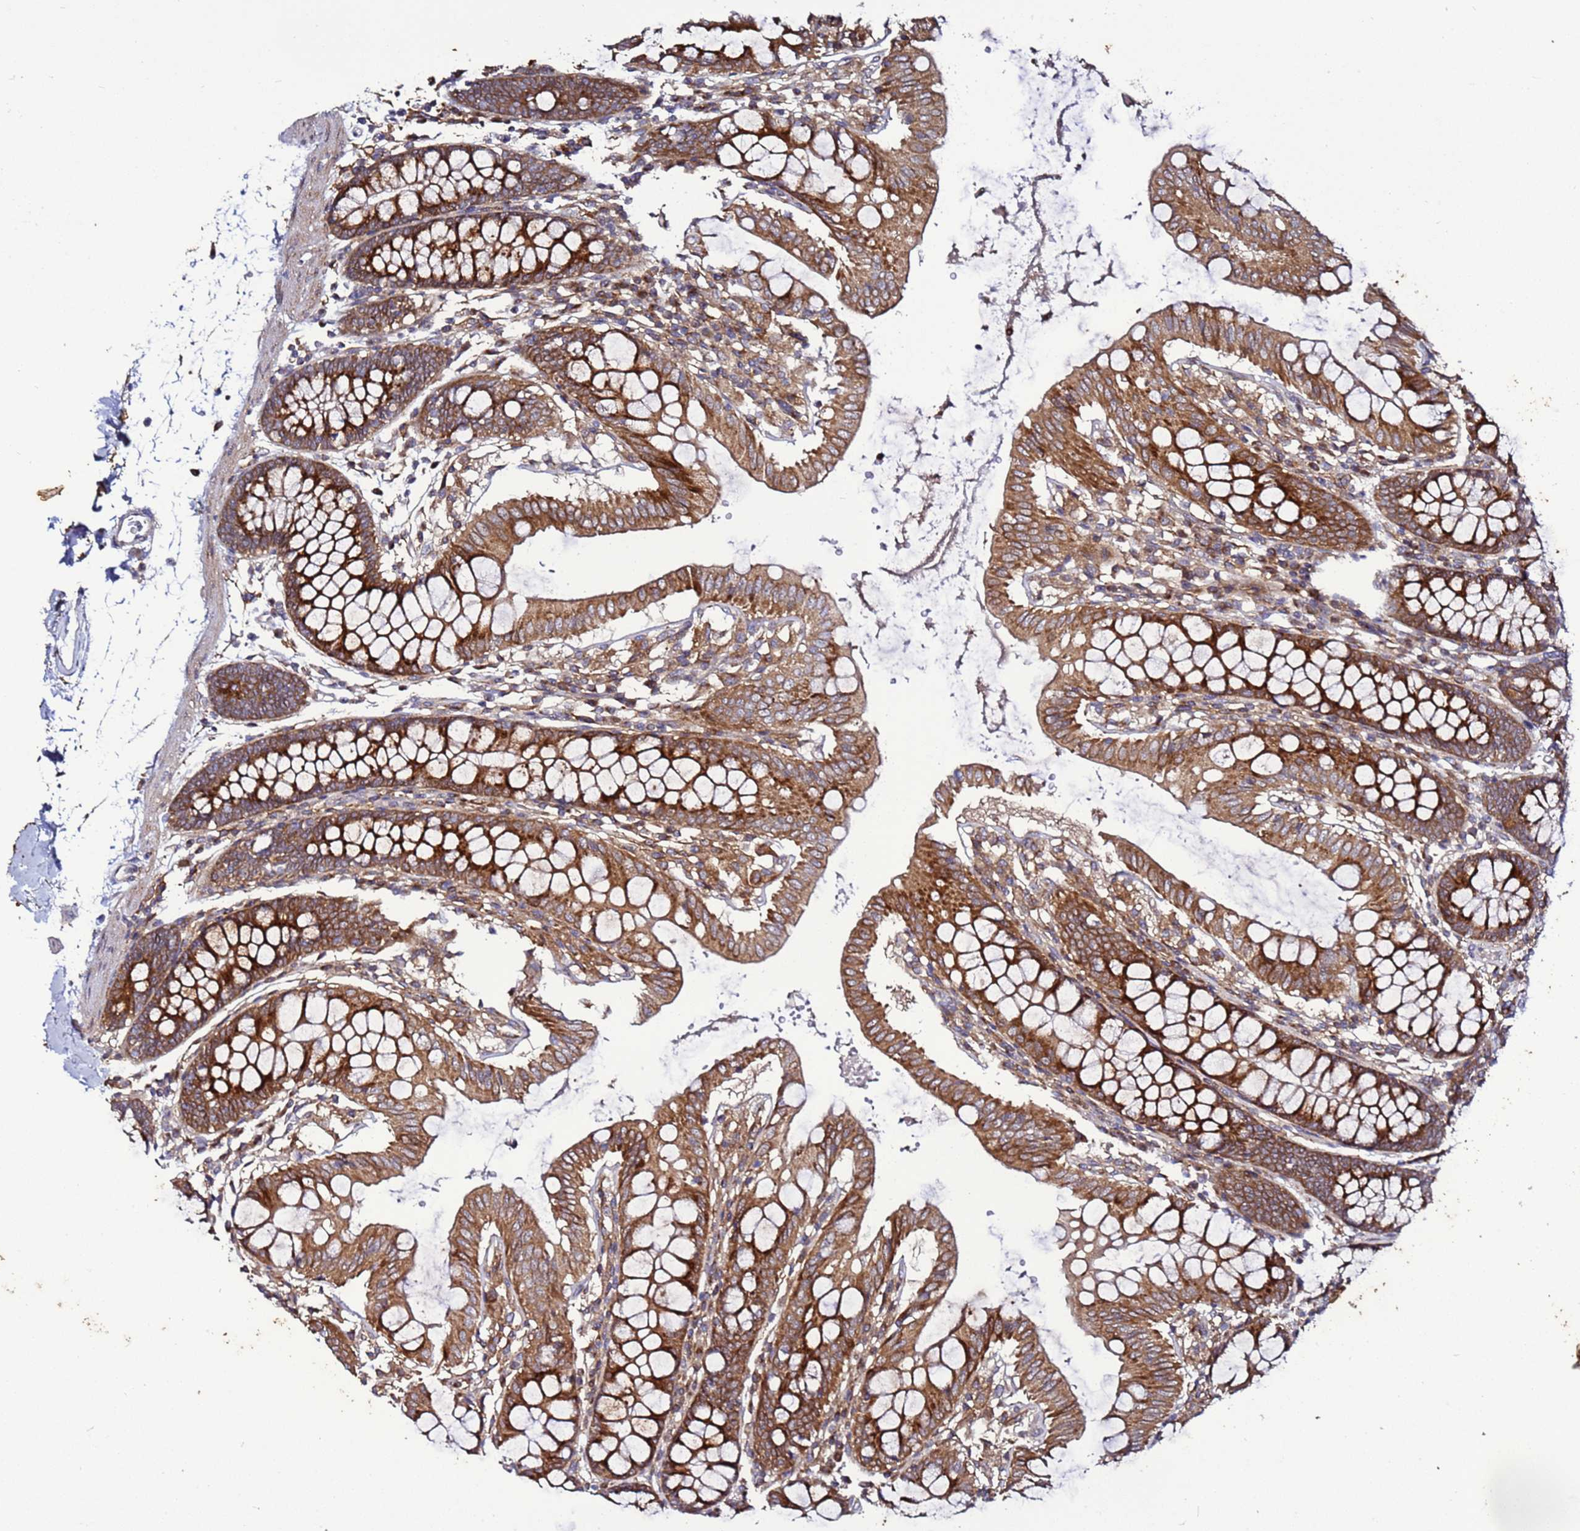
{"staining": {"intensity": "negative", "quantity": "none", "location": "none"}, "tissue": "colon", "cell_type": "Endothelial cells", "image_type": "normal", "snomed": [{"axis": "morphology", "description": "Normal tissue, NOS"}, {"axis": "topography", "description": "Colon"}], "caption": "This image is of normal colon stained with immunohistochemistry to label a protein in brown with the nuclei are counter-stained blue. There is no expression in endothelial cells. (Stains: DAB immunohistochemistry with hematoxylin counter stain, Microscopy: brightfield microscopy at high magnification).", "gene": "TMEM176B", "patient": {"sex": "male", "age": 75}}